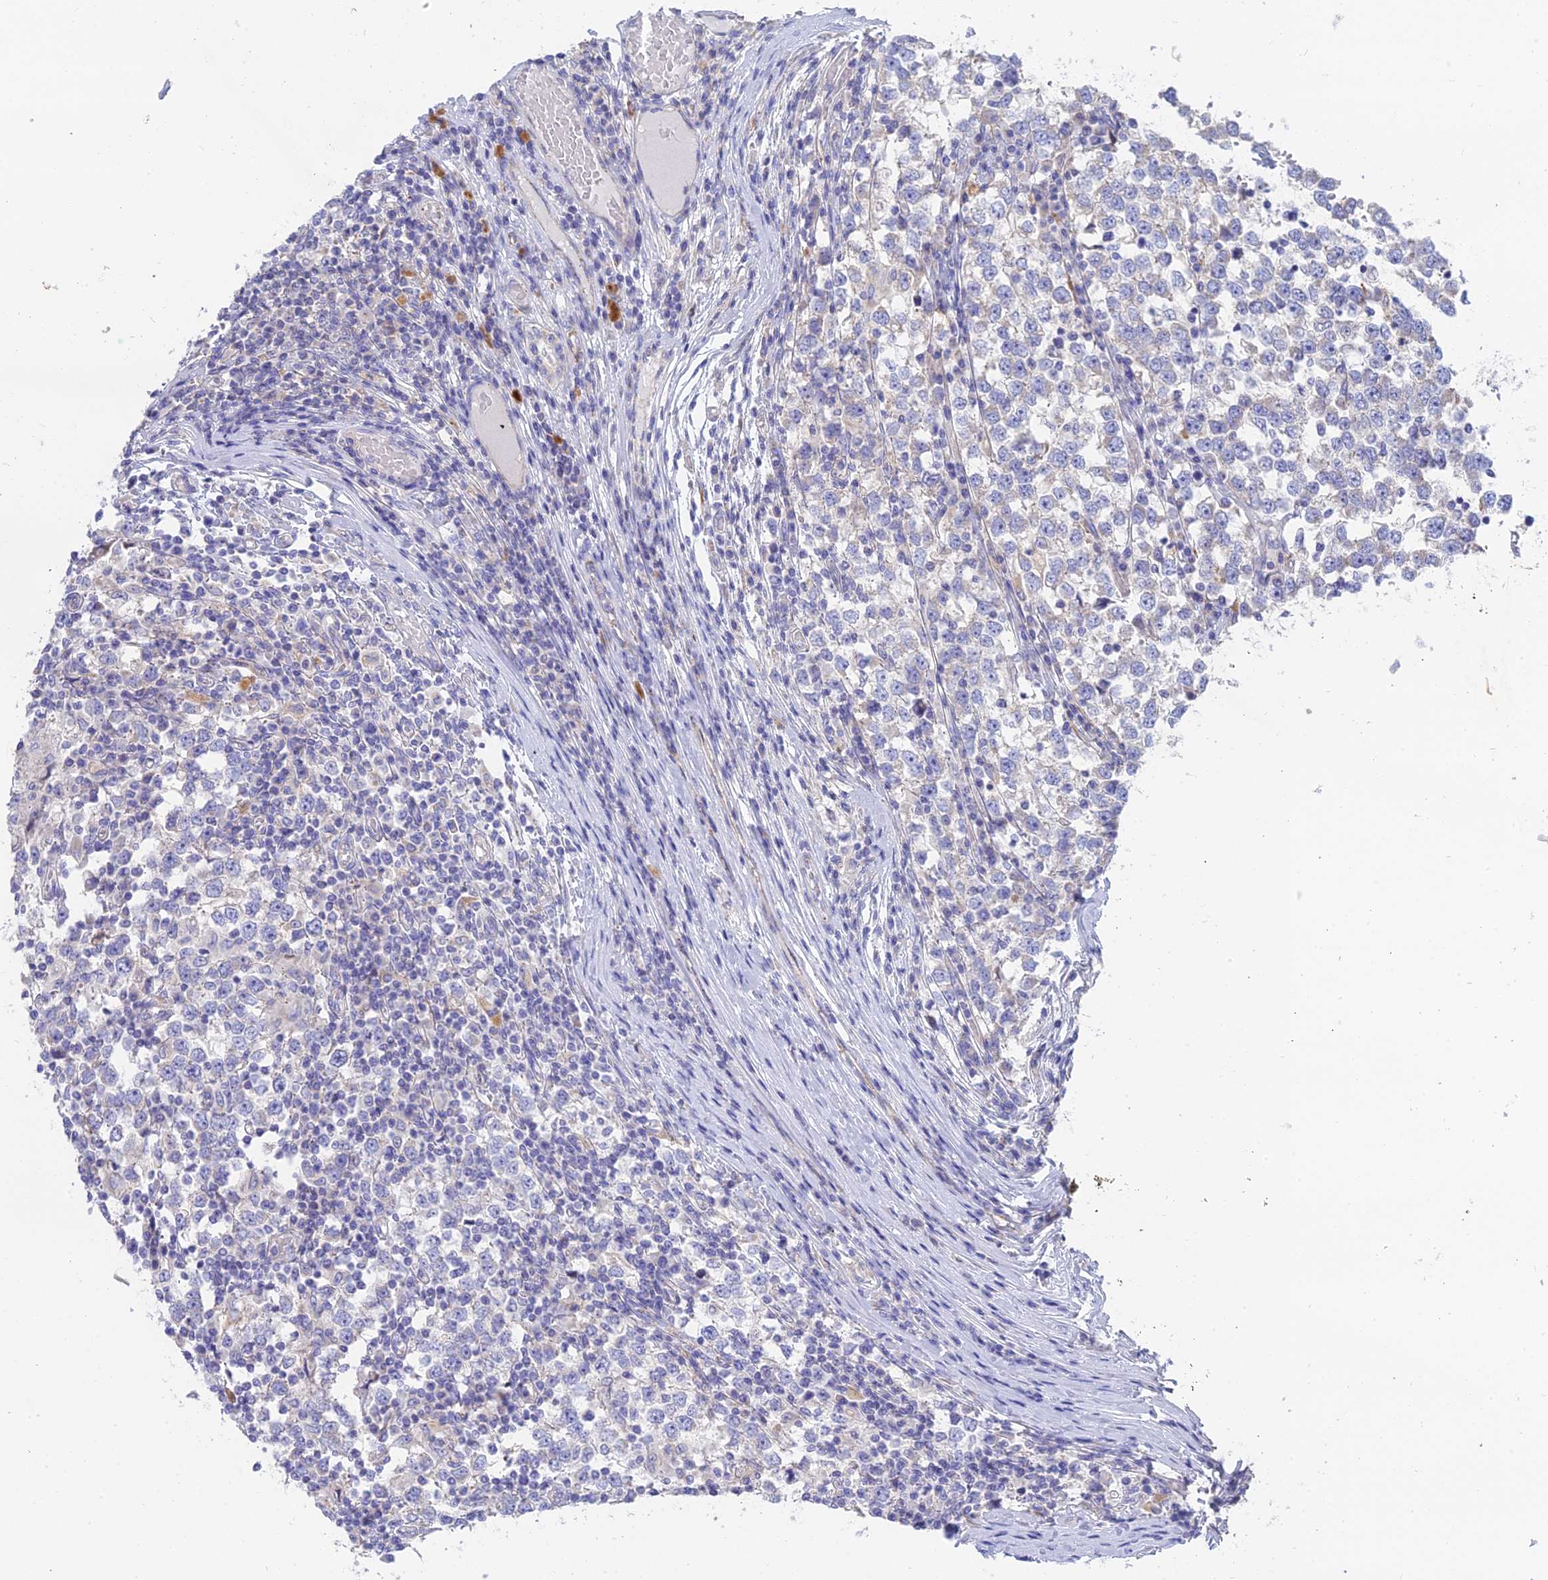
{"staining": {"intensity": "negative", "quantity": "none", "location": "none"}, "tissue": "testis cancer", "cell_type": "Tumor cells", "image_type": "cancer", "snomed": [{"axis": "morphology", "description": "Seminoma, NOS"}, {"axis": "topography", "description": "Testis"}], "caption": "Immunohistochemical staining of seminoma (testis) exhibits no significant staining in tumor cells. (DAB immunohistochemistry, high magnification).", "gene": "WDR6", "patient": {"sex": "male", "age": 65}}